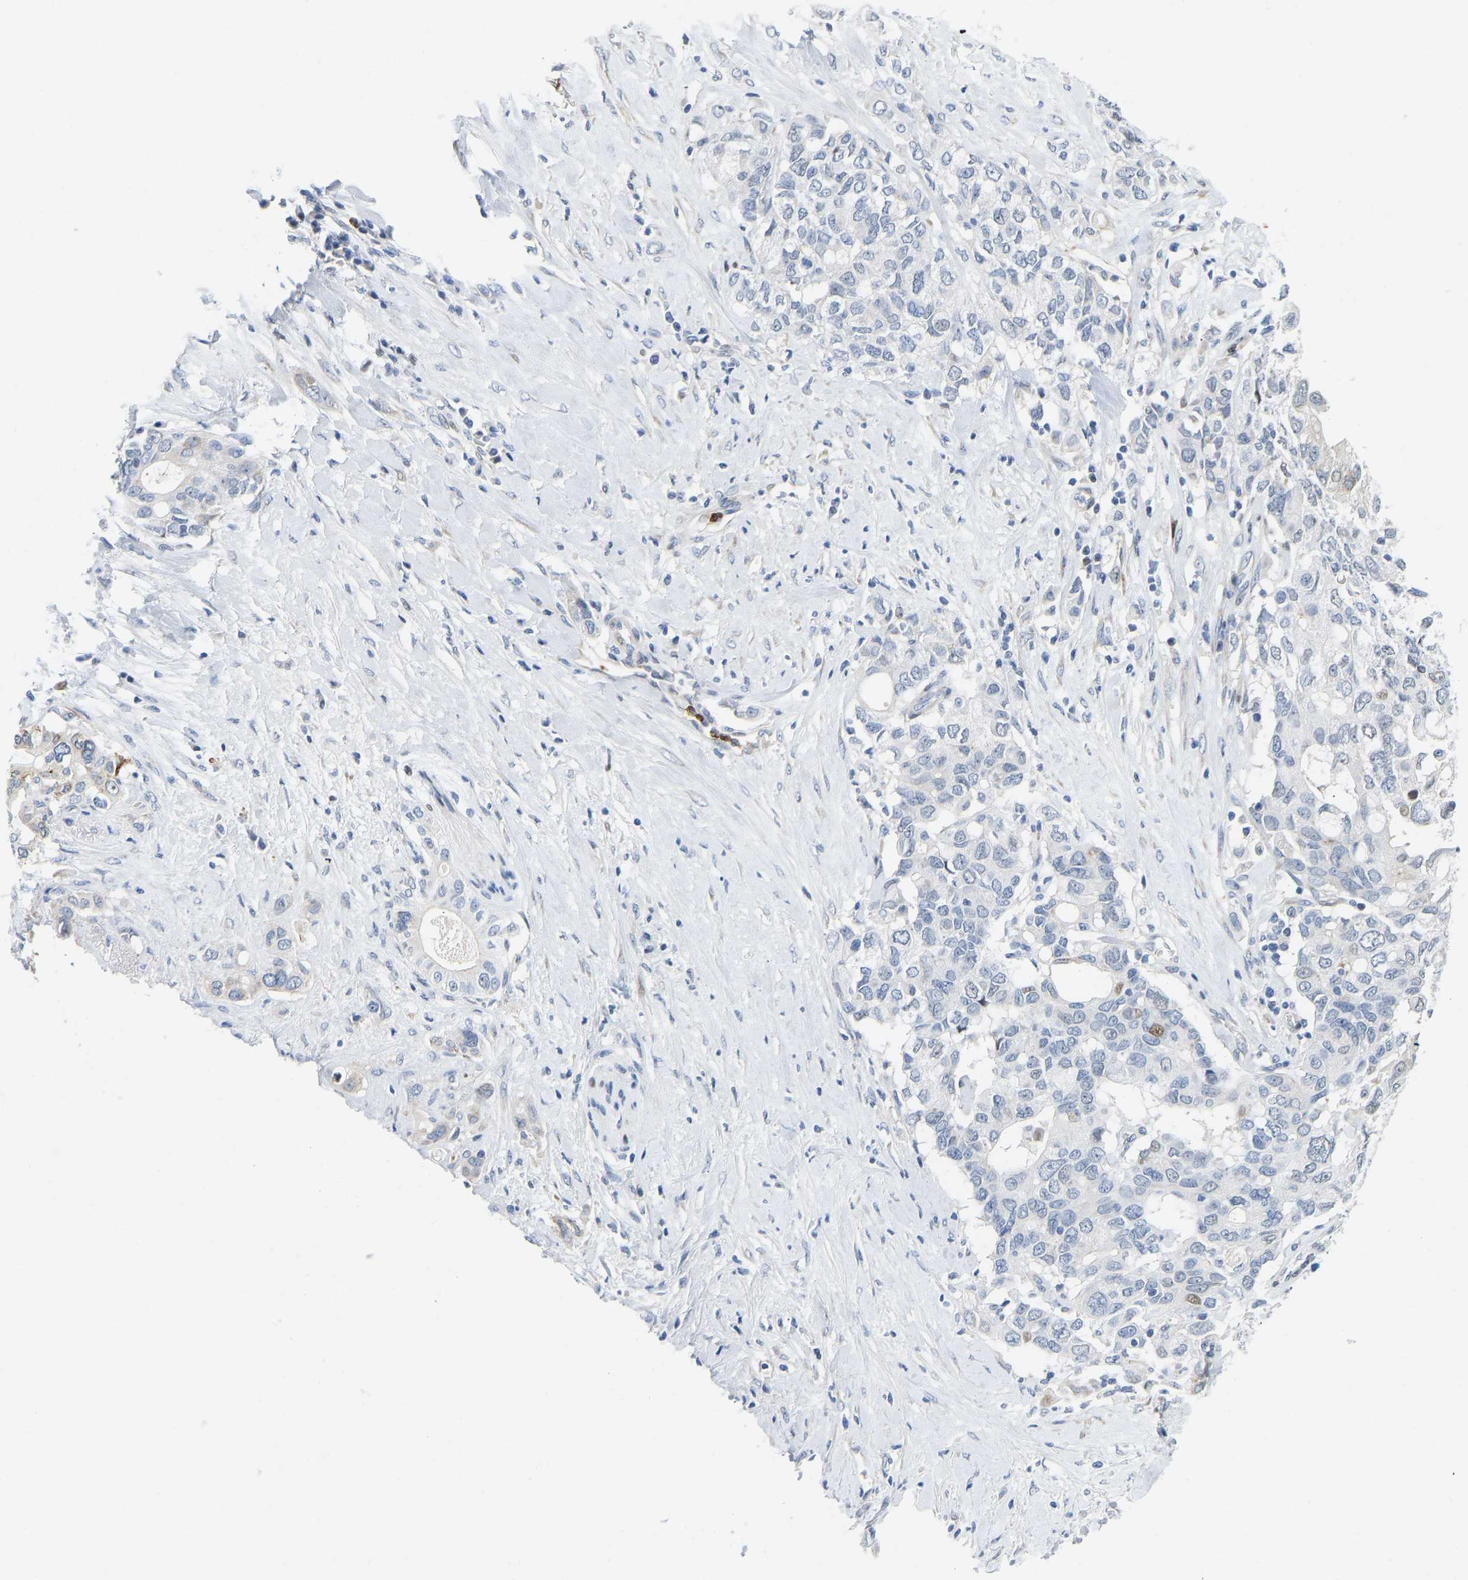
{"staining": {"intensity": "moderate", "quantity": "<25%", "location": "nuclear"}, "tissue": "pancreatic cancer", "cell_type": "Tumor cells", "image_type": "cancer", "snomed": [{"axis": "morphology", "description": "Adenocarcinoma, NOS"}, {"axis": "topography", "description": "Pancreas"}], "caption": "This is a micrograph of immunohistochemistry staining of pancreatic cancer (adenocarcinoma), which shows moderate expression in the nuclear of tumor cells.", "gene": "HDAC5", "patient": {"sex": "female", "age": 56}}